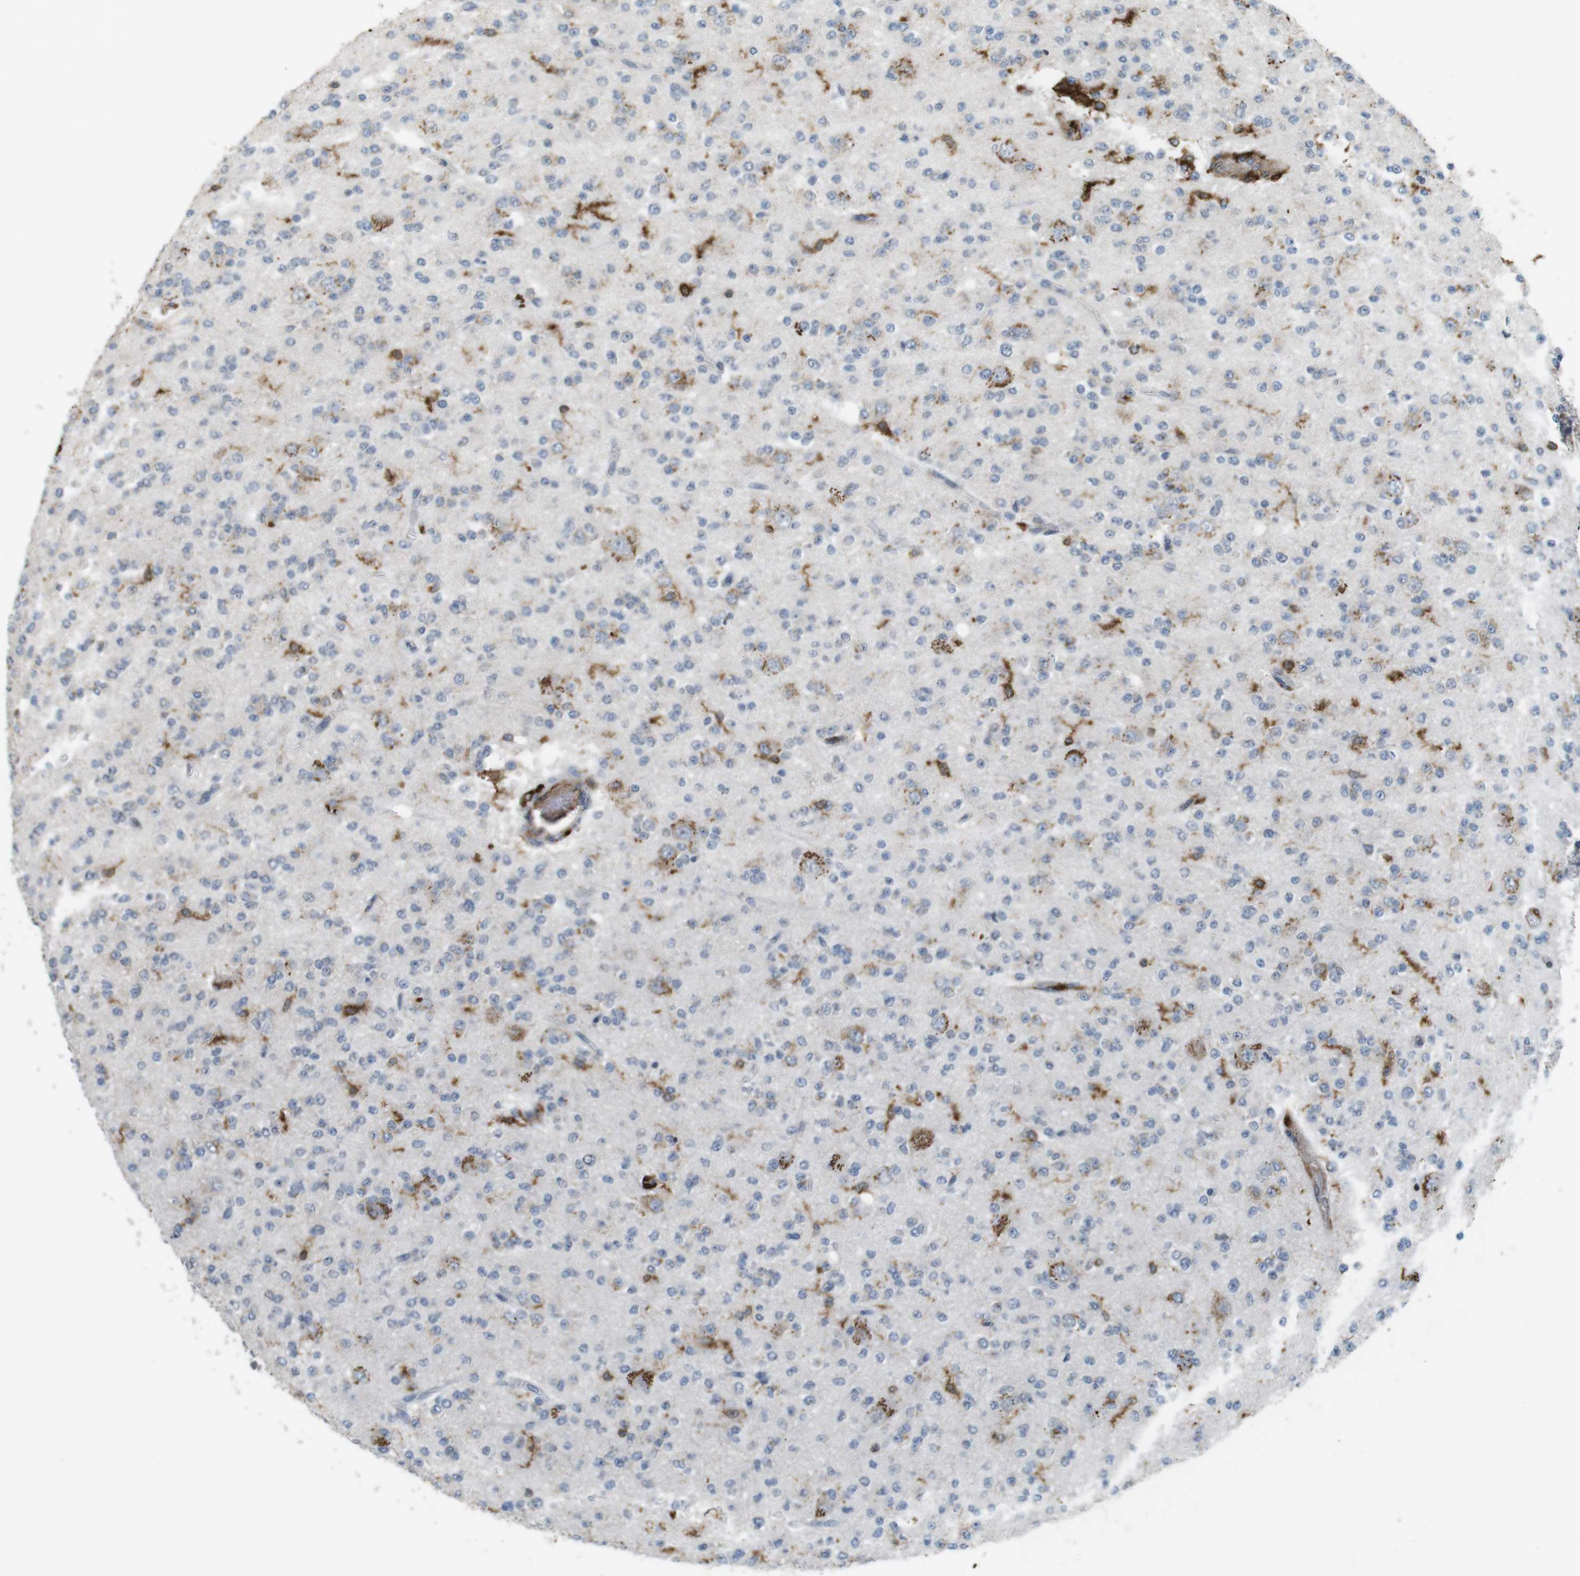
{"staining": {"intensity": "moderate", "quantity": "<25%", "location": "cytoplasmic/membranous"}, "tissue": "glioma", "cell_type": "Tumor cells", "image_type": "cancer", "snomed": [{"axis": "morphology", "description": "Glioma, malignant, Low grade"}, {"axis": "topography", "description": "Brain"}], "caption": "Approximately <25% of tumor cells in human glioma reveal moderate cytoplasmic/membranous protein staining as visualized by brown immunohistochemical staining.", "gene": "HLA-DRA", "patient": {"sex": "male", "age": 38}}